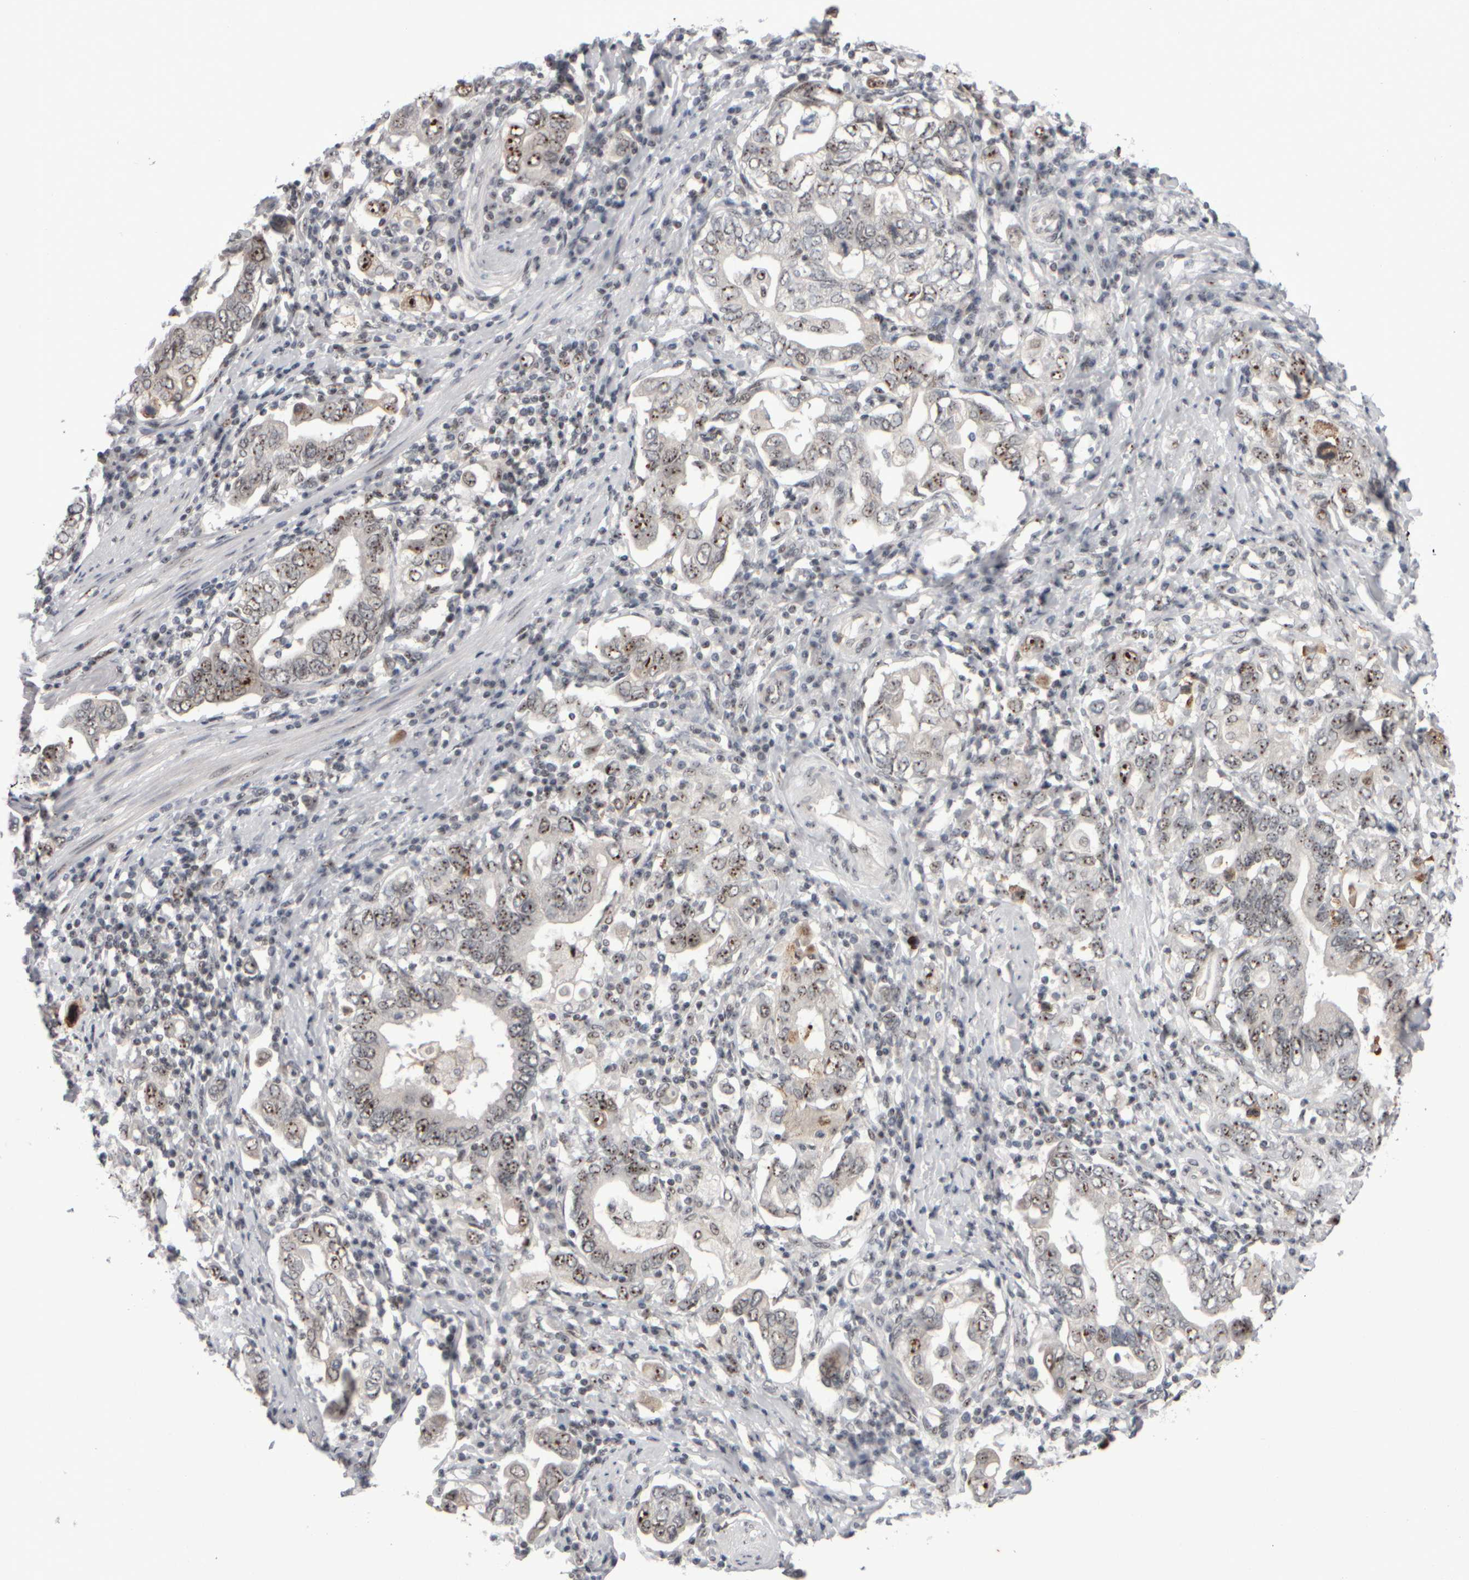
{"staining": {"intensity": "moderate", "quantity": ">75%", "location": "nuclear"}, "tissue": "stomach cancer", "cell_type": "Tumor cells", "image_type": "cancer", "snomed": [{"axis": "morphology", "description": "Adenocarcinoma, NOS"}, {"axis": "topography", "description": "Stomach, upper"}], "caption": "IHC photomicrograph of human stomach adenocarcinoma stained for a protein (brown), which shows medium levels of moderate nuclear positivity in about >75% of tumor cells.", "gene": "SURF6", "patient": {"sex": "male", "age": 62}}